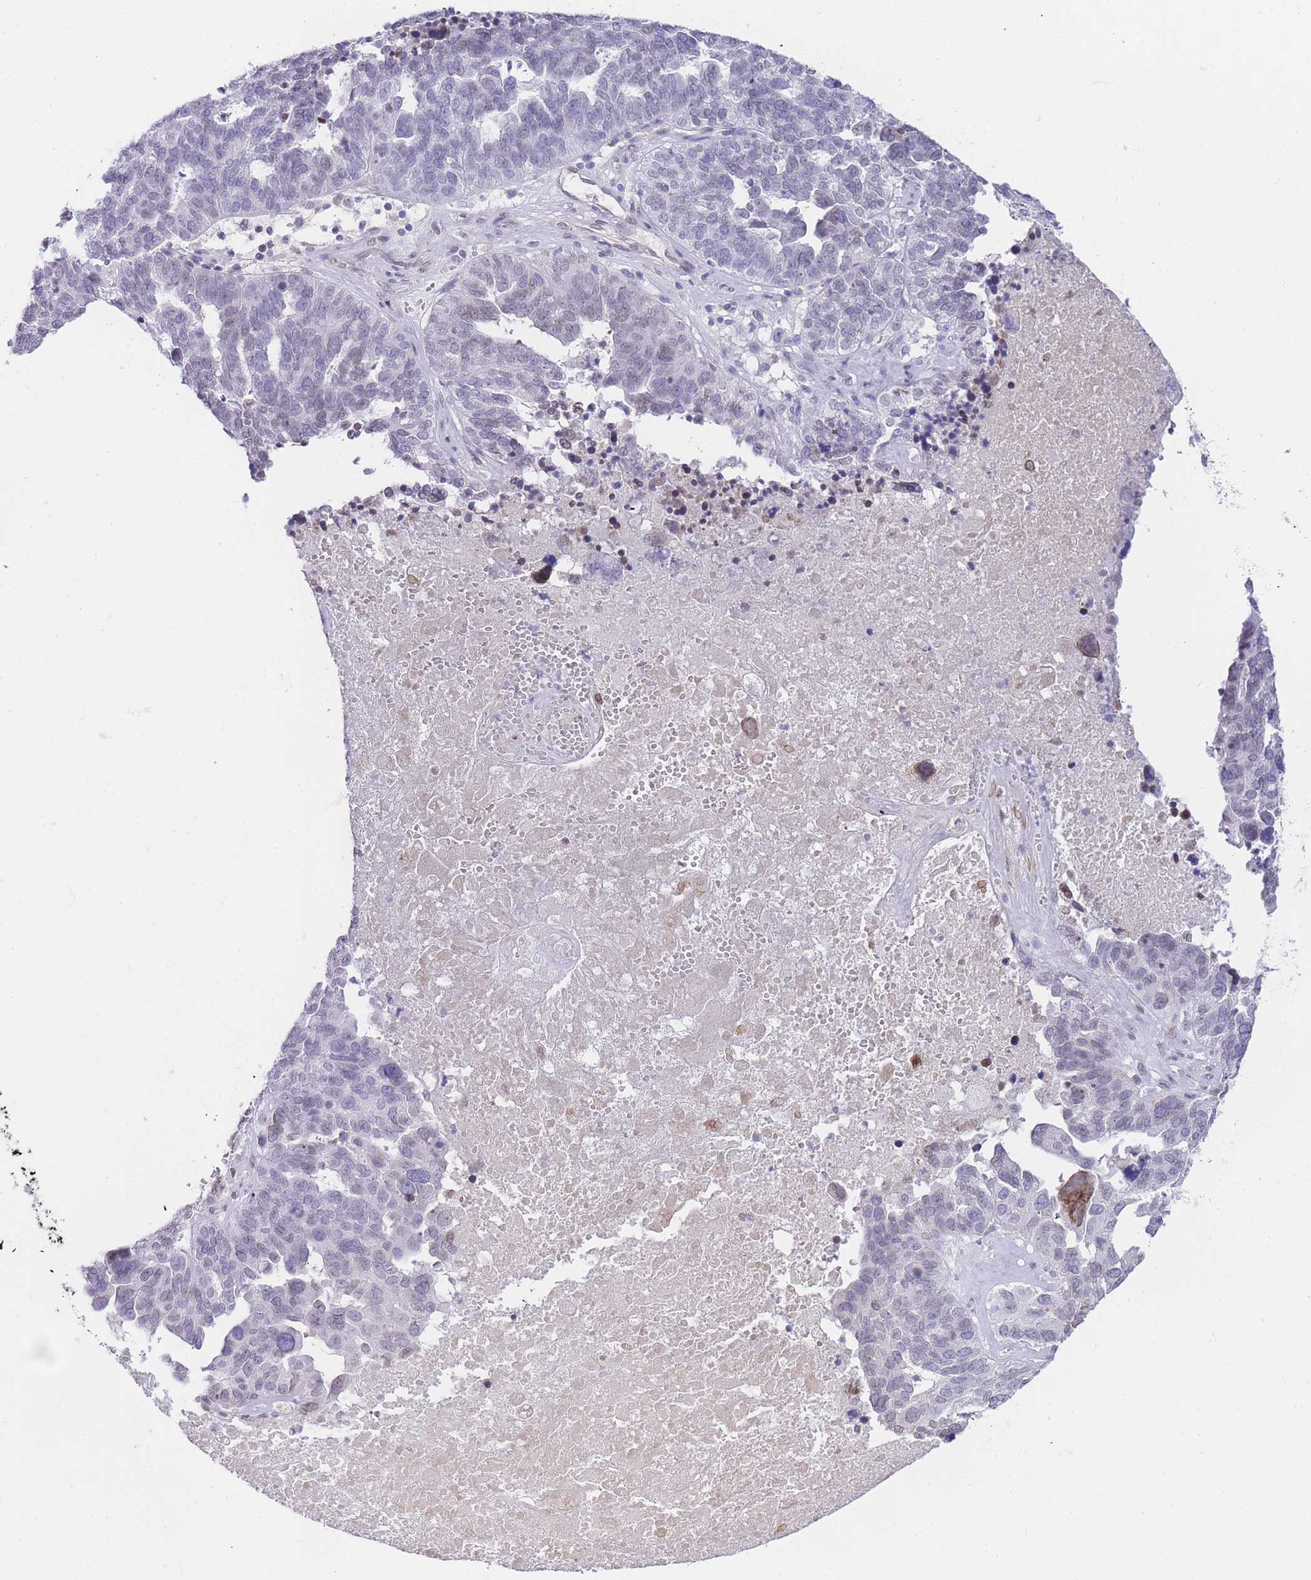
{"staining": {"intensity": "weak", "quantity": "<25%", "location": "nuclear"}, "tissue": "ovarian cancer", "cell_type": "Tumor cells", "image_type": "cancer", "snomed": [{"axis": "morphology", "description": "Cystadenocarcinoma, serous, NOS"}, {"axis": "topography", "description": "Ovary"}], "caption": "Serous cystadenocarcinoma (ovarian) stained for a protein using immunohistochemistry reveals no expression tumor cells.", "gene": "OR10AD1", "patient": {"sex": "female", "age": 59}}